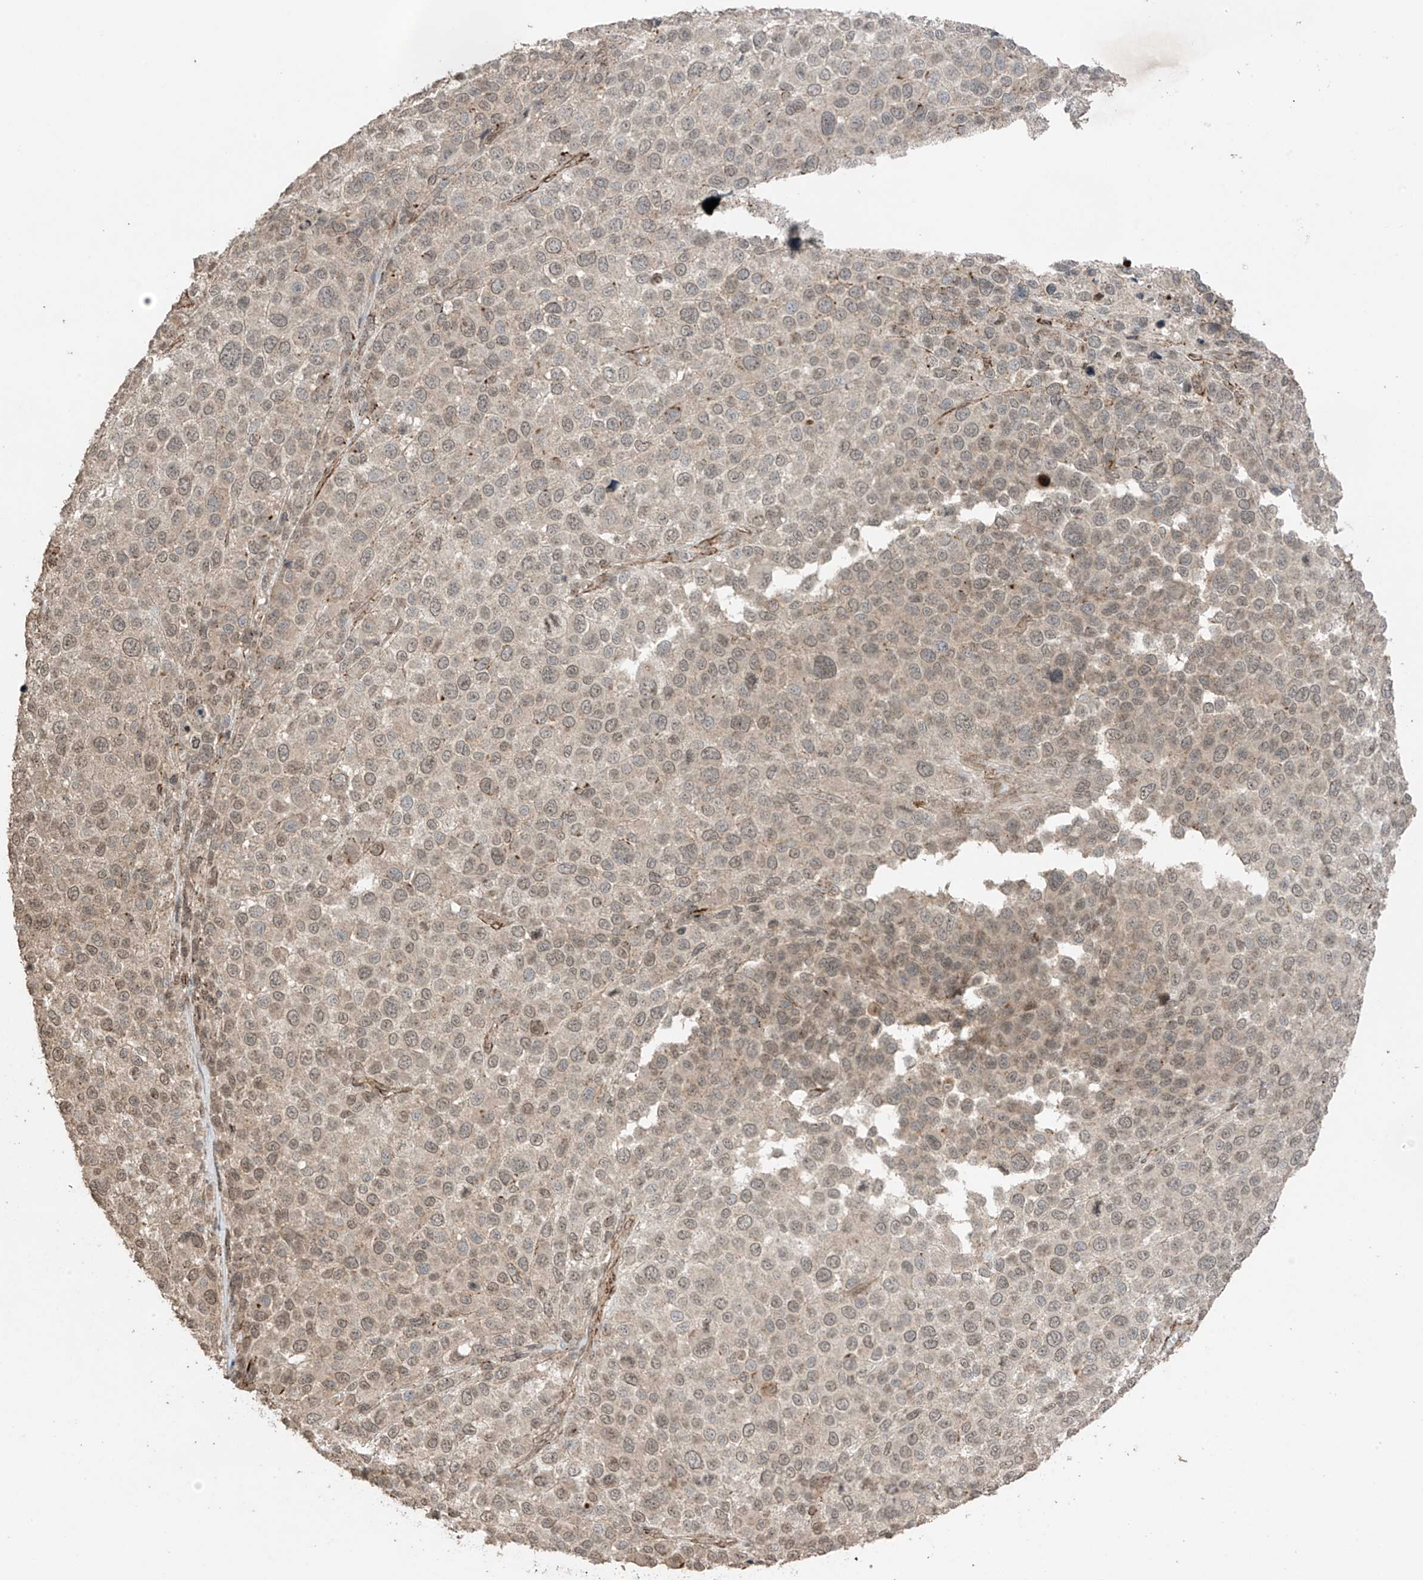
{"staining": {"intensity": "weak", "quantity": "25%-75%", "location": "cytoplasmic/membranous,nuclear"}, "tissue": "melanoma", "cell_type": "Tumor cells", "image_type": "cancer", "snomed": [{"axis": "morphology", "description": "Malignant melanoma, NOS"}, {"axis": "topography", "description": "Skin of trunk"}], "caption": "This image exhibits immunohistochemistry (IHC) staining of human malignant melanoma, with low weak cytoplasmic/membranous and nuclear staining in about 25%-75% of tumor cells.", "gene": "TTLL5", "patient": {"sex": "male", "age": 71}}